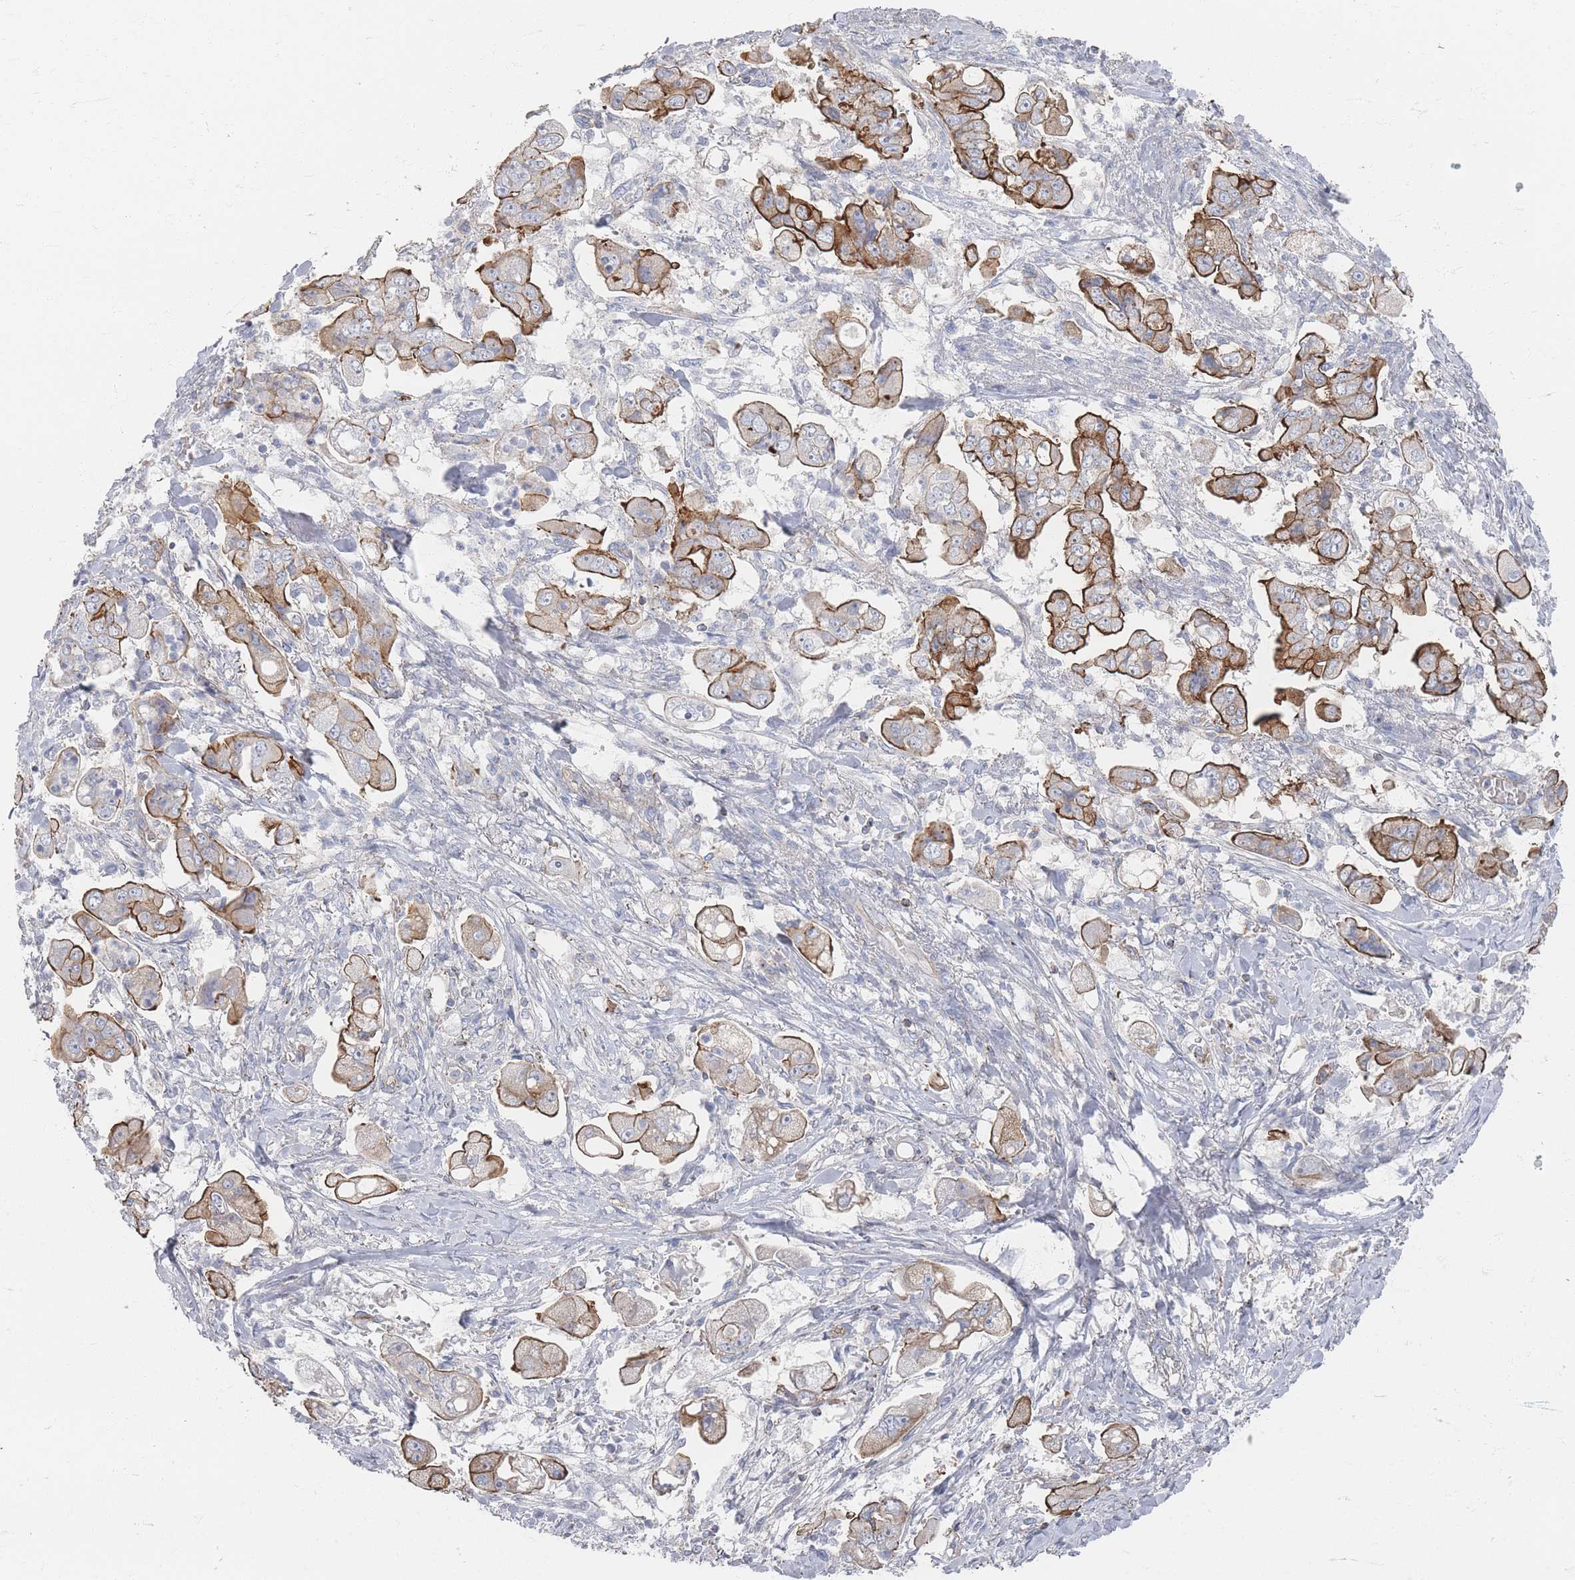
{"staining": {"intensity": "strong", "quantity": ">75%", "location": "cytoplasmic/membranous"}, "tissue": "stomach cancer", "cell_type": "Tumor cells", "image_type": "cancer", "snomed": [{"axis": "morphology", "description": "Adenocarcinoma, NOS"}, {"axis": "topography", "description": "Stomach"}], "caption": "A high-resolution histopathology image shows immunohistochemistry (IHC) staining of stomach cancer, which exhibits strong cytoplasmic/membranous staining in approximately >75% of tumor cells.", "gene": "GNB1", "patient": {"sex": "male", "age": 62}}